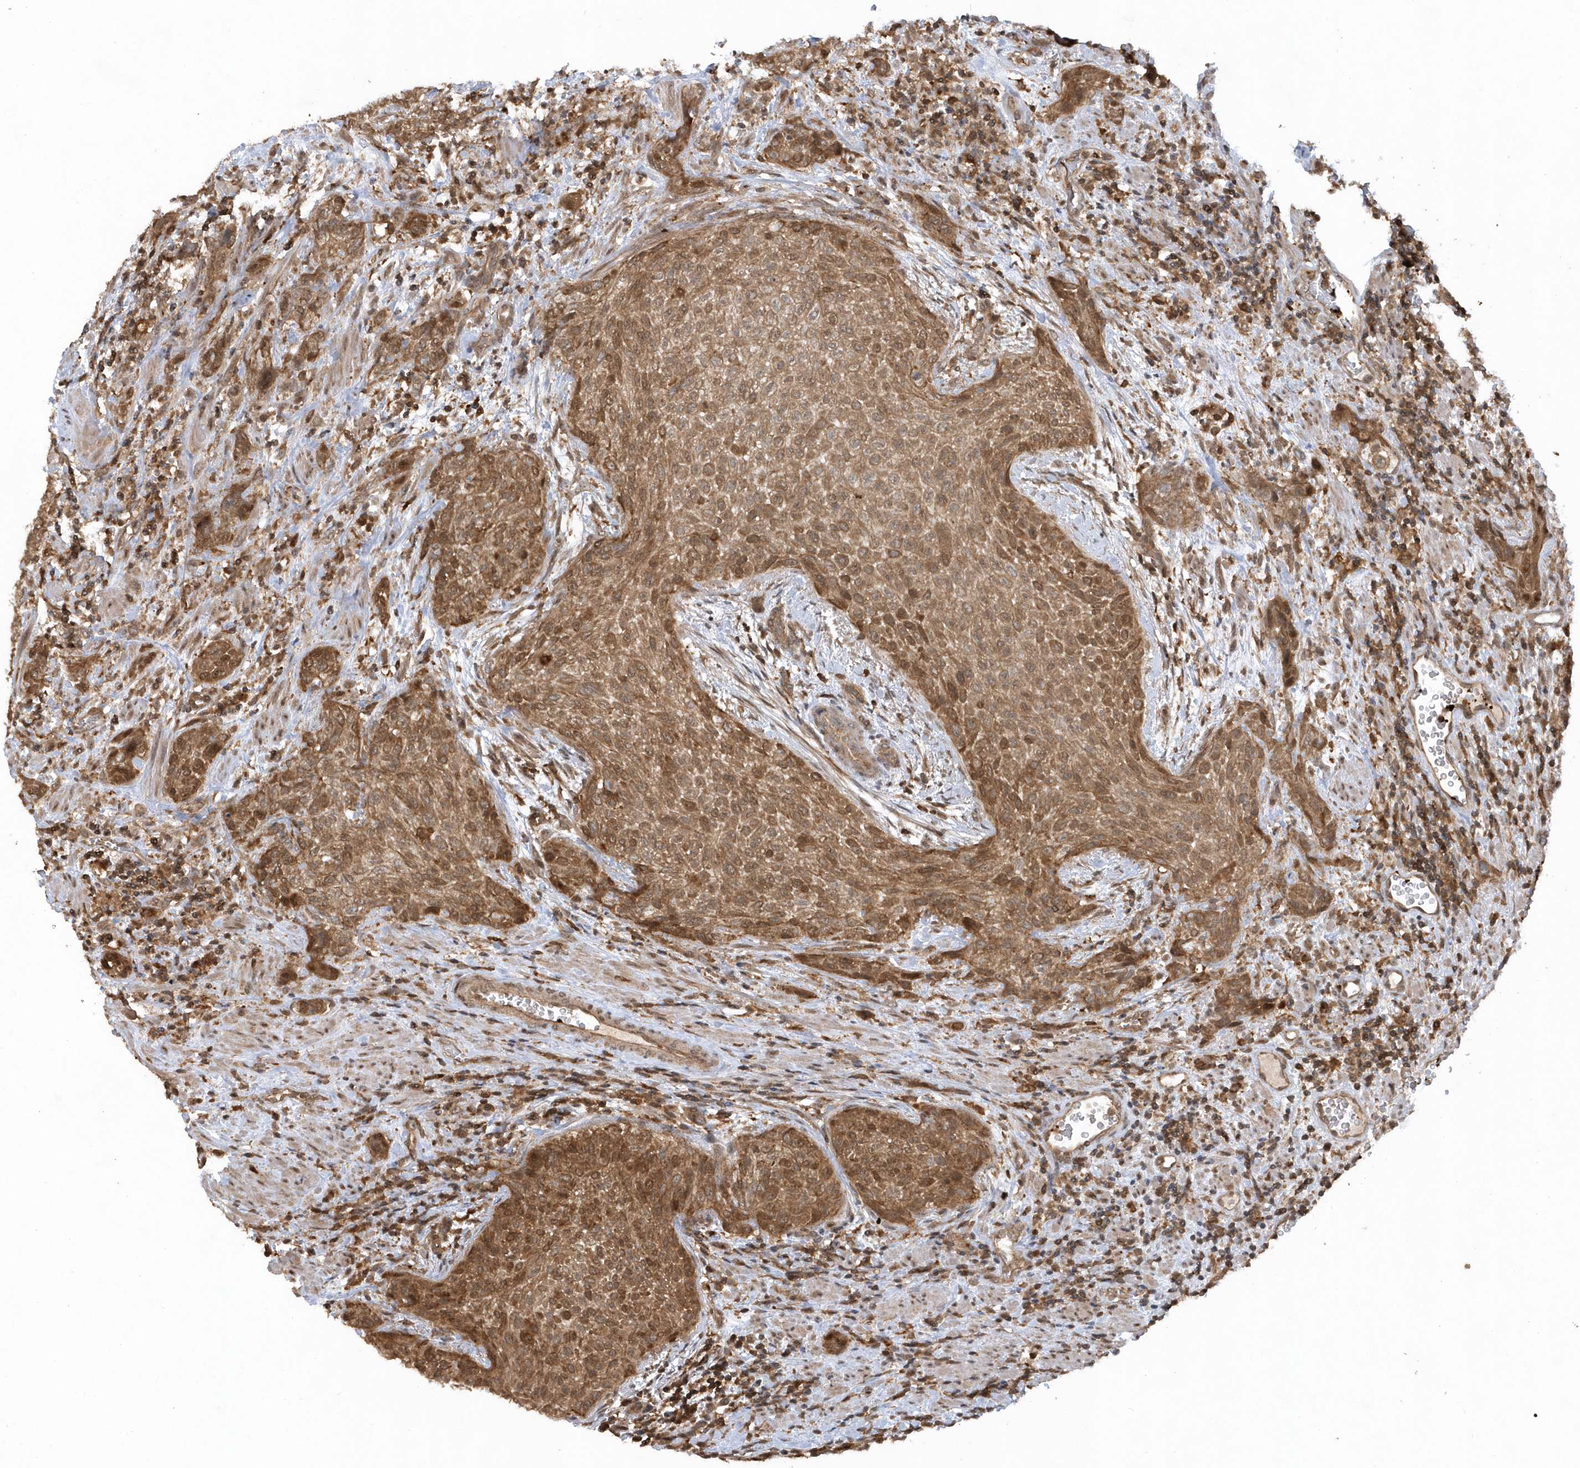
{"staining": {"intensity": "moderate", "quantity": ">75%", "location": "cytoplasmic/membranous"}, "tissue": "urothelial cancer", "cell_type": "Tumor cells", "image_type": "cancer", "snomed": [{"axis": "morphology", "description": "Urothelial carcinoma, High grade"}, {"axis": "topography", "description": "Urinary bladder"}], "caption": "High-magnification brightfield microscopy of urothelial cancer stained with DAB (3,3'-diaminobenzidine) (brown) and counterstained with hematoxylin (blue). tumor cells exhibit moderate cytoplasmic/membranous positivity is seen in approximately>75% of cells.", "gene": "ACYP1", "patient": {"sex": "male", "age": 35}}